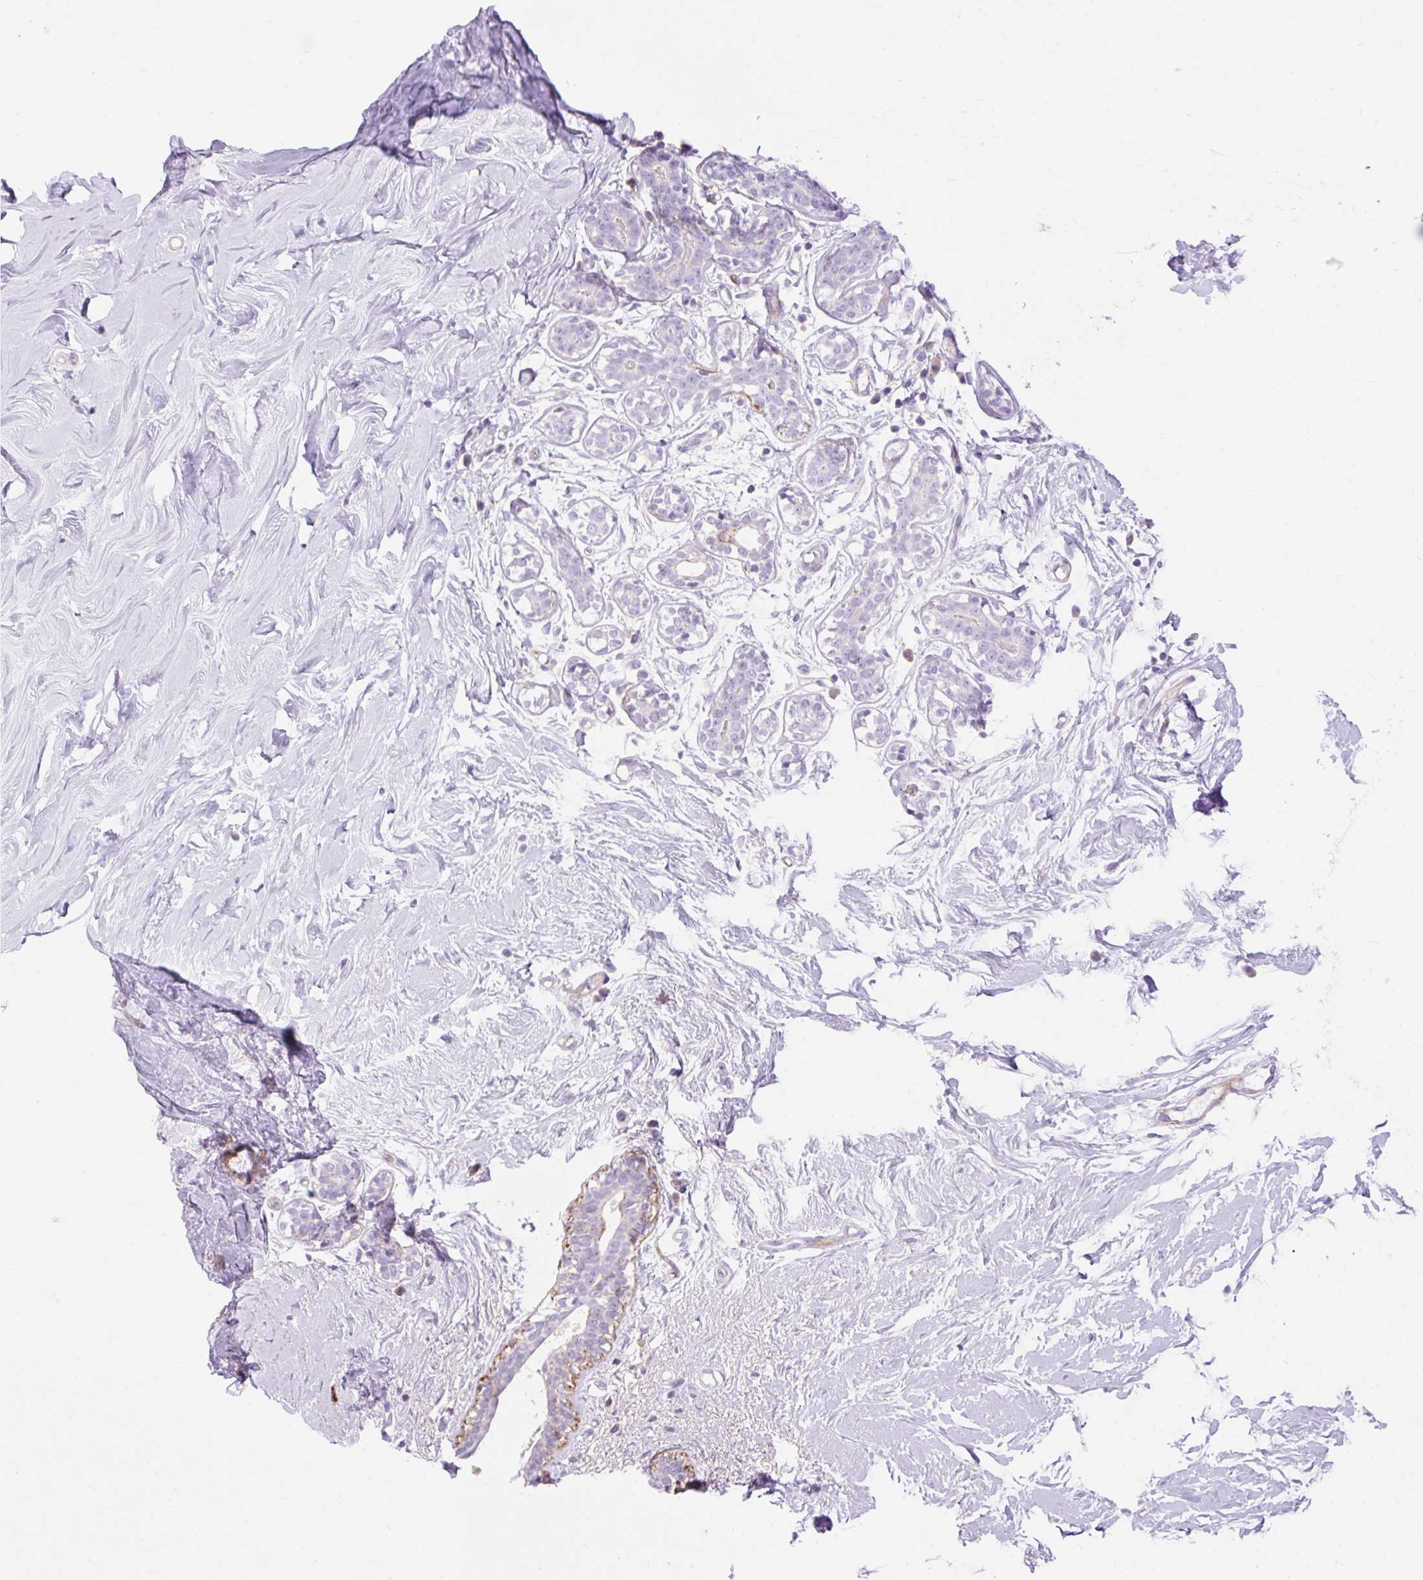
{"staining": {"intensity": "negative", "quantity": "none", "location": "none"}, "tissue": "breast", "cell_type": "Adipocytes", "image_type": "normal", "snomed": [{"axis": "morphology", "description": "Normal tissue, NOS"}, {"axis": "topography", "description": "Breast"}], "caption": "This is an immunohistochemistry micrograph of normal breast. There is no positivity in adipocytes.", "gene": "CORO7", "patient": {"sex": "female", "age": 27}}